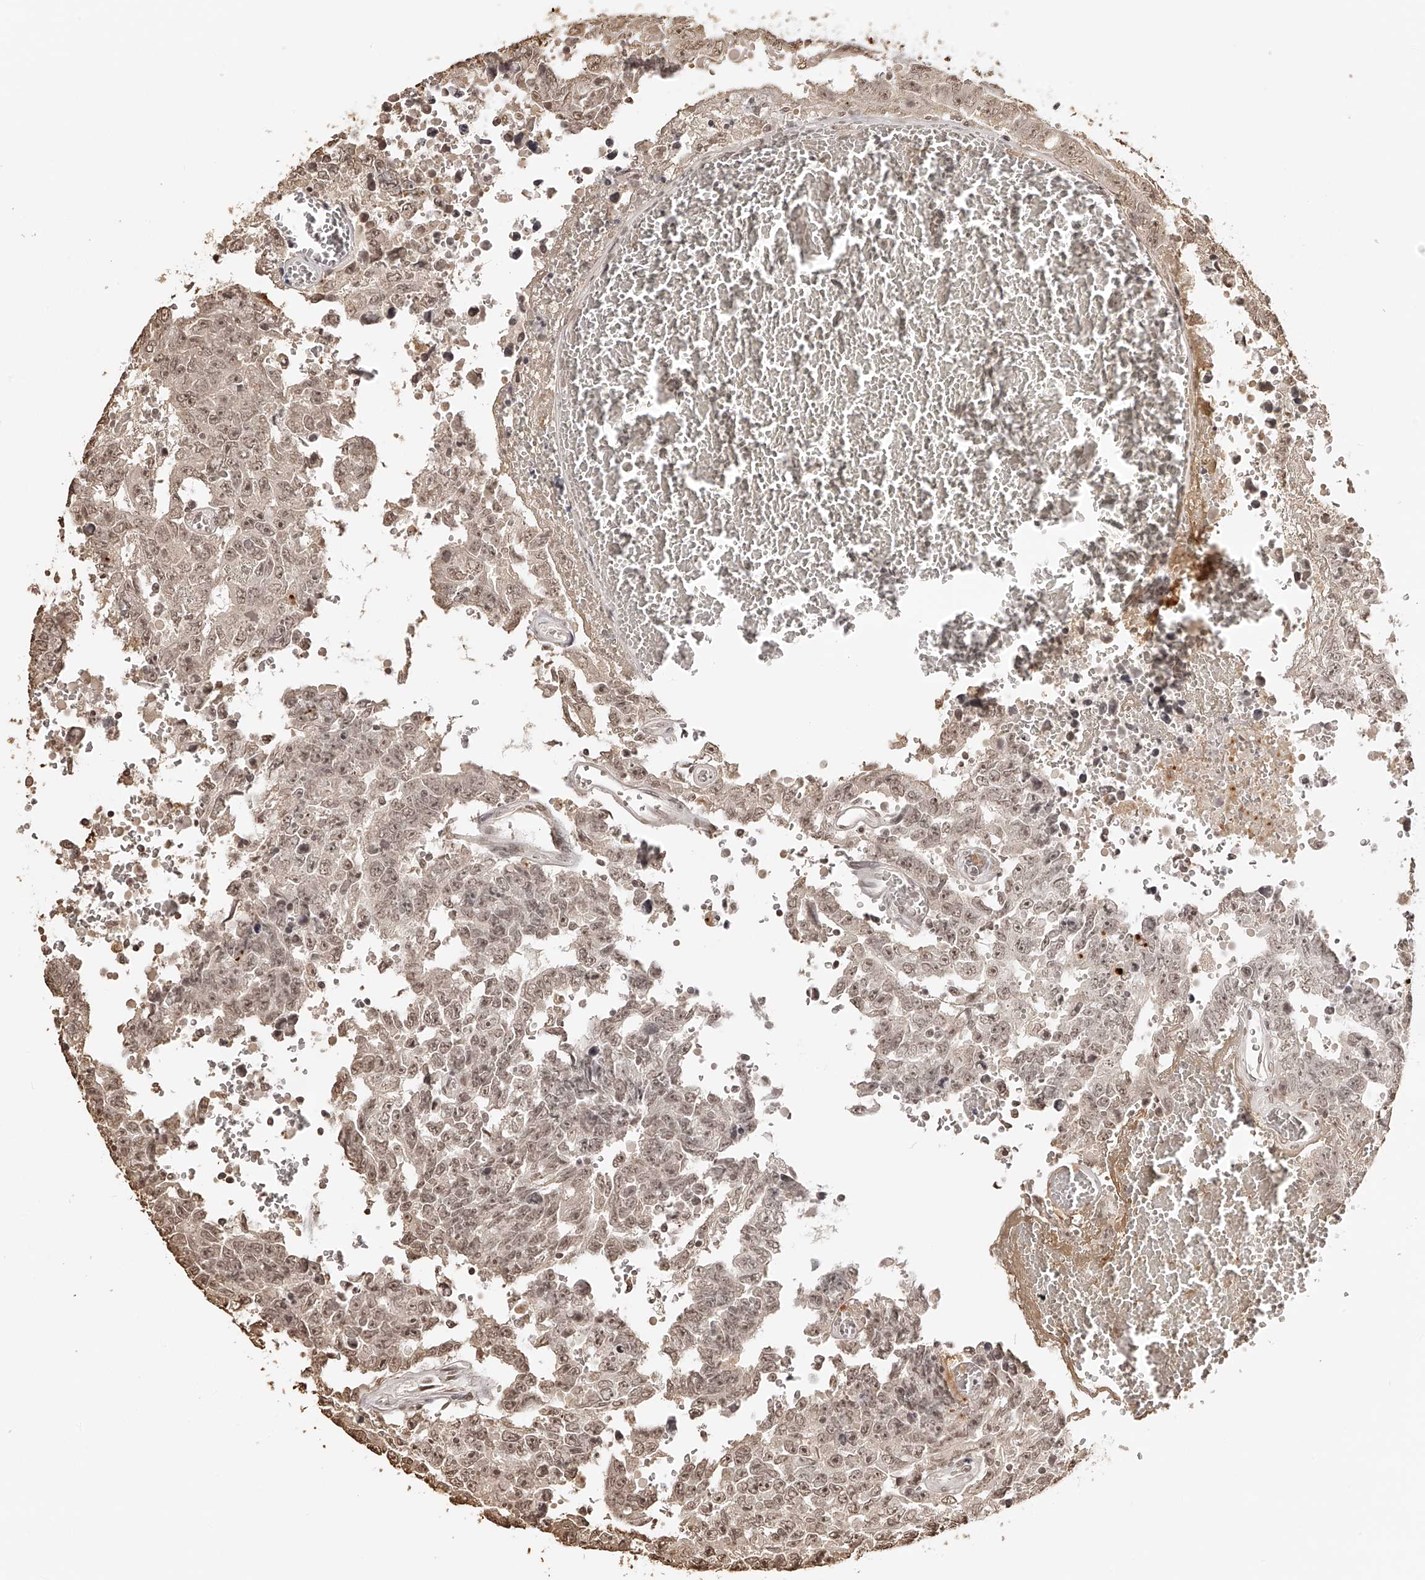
{"staining": {"intensity": "moderate", "quantity": ">75%", "location": "nuclear"}, "tissue": "testis cancer", "cell_type": "Tumor cells", "image_type": "cancer", "snomed": [{"axis": "morphology", "description": "Carcinoma, Embryonal, NOS"}, {"axis": "topography", "description": "Testis"}], "caption": "Immunohistochemical staining of human embryonal carcinoma (testis) demonstrates moderate nuclear protein expression in about >75% of tumor cells.", "gene": "ZNF503", "patient": {"sex": "male", "age": 26}}